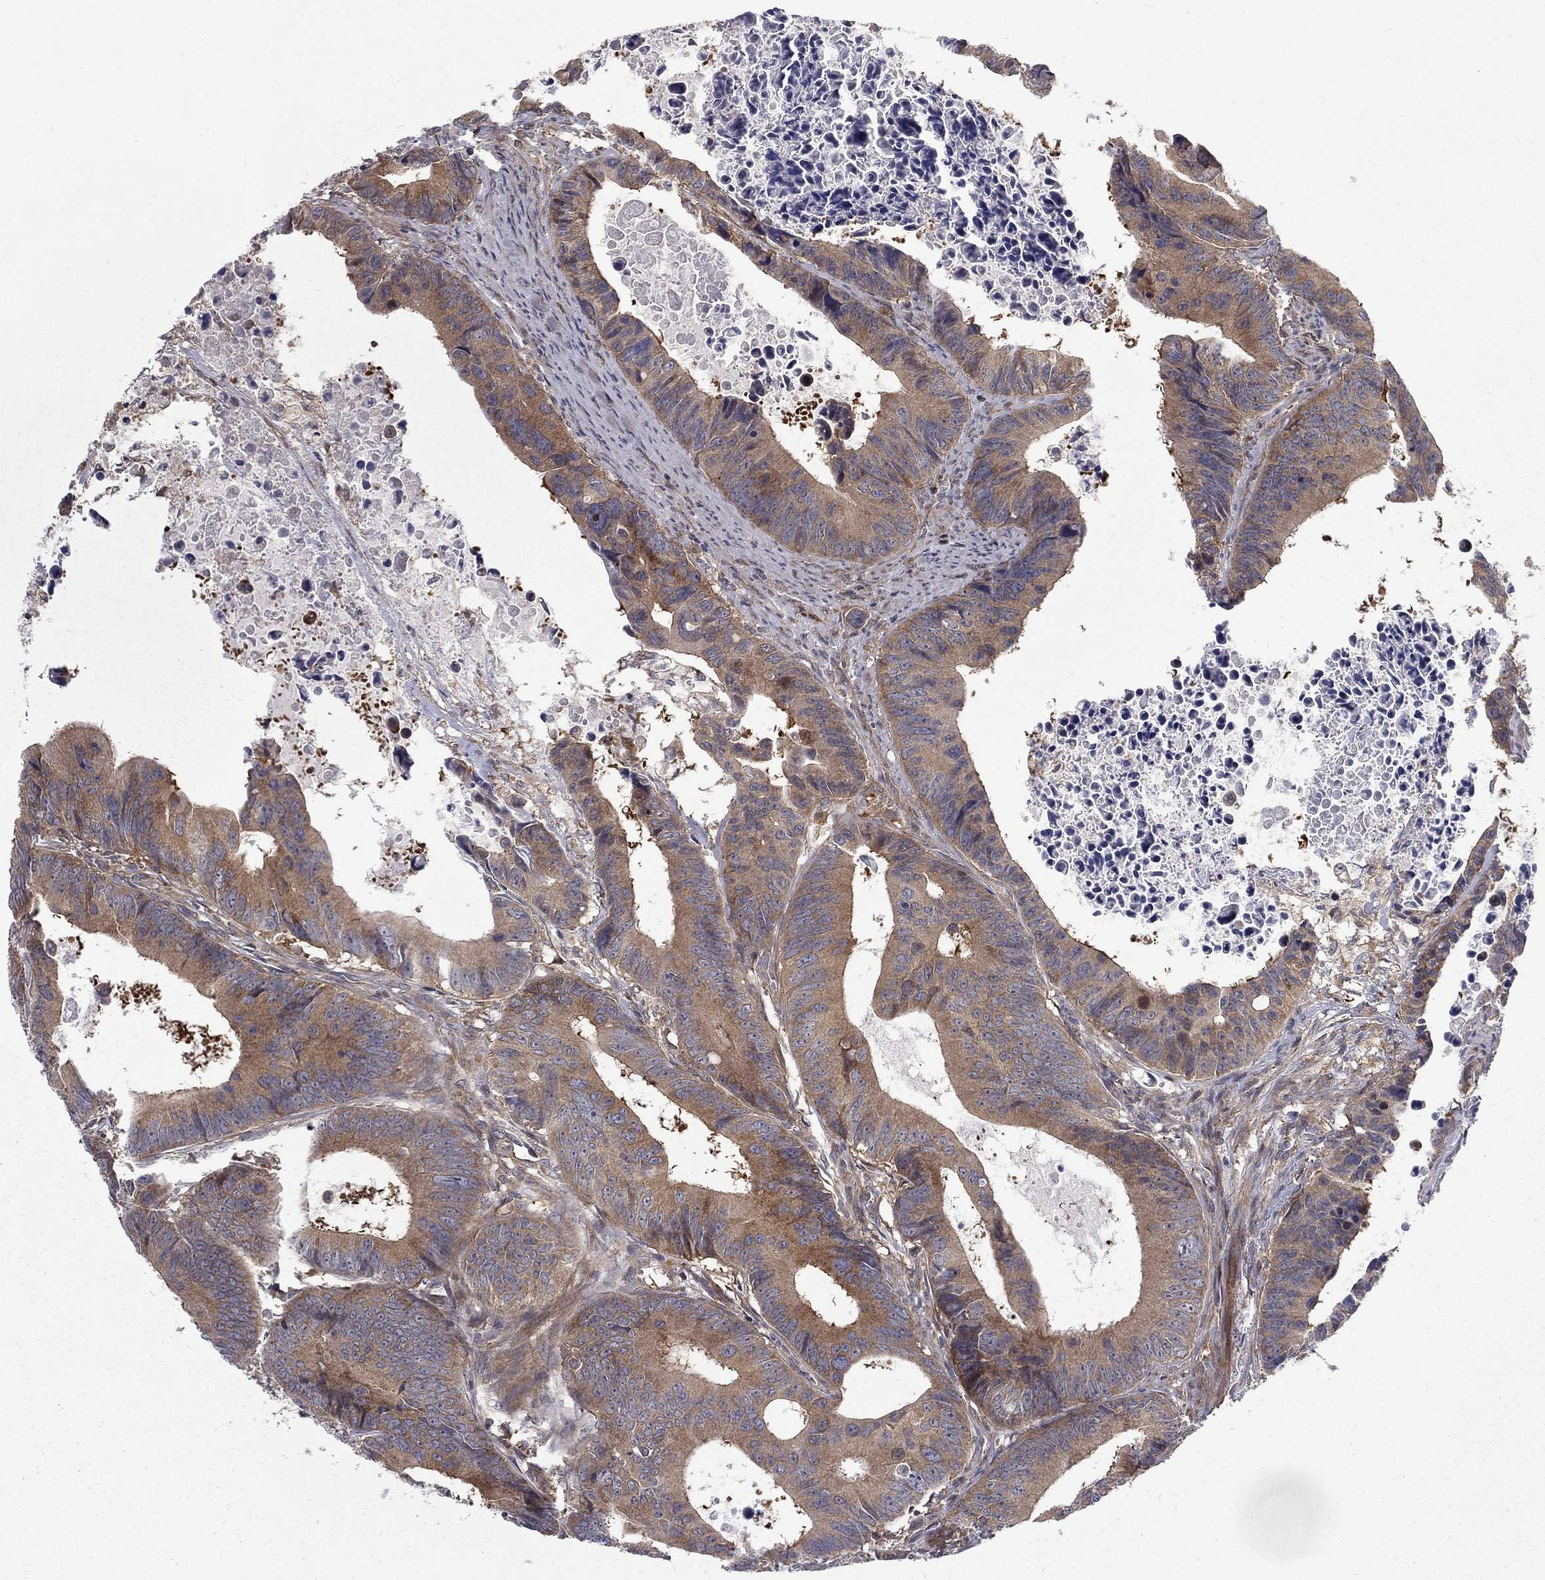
{"staining": {"intensity": "moderate", "quantity": ">75%", "location": "cytoplasmic/membranous"}, "tissue": "colorectal cancer", "cell_type": "Tumor cells", "image_type": "cancer", "snomed": [{"axis": "morphology", "description": "Adenocarcinoma, NOS"}, {"axis": "topography", "description": "Colon"}], "caption": "Tumor cells reveal moderate cytoplasmic/membranous staining in approximately >75% of cells in colorectal adenocarcinoma. The staining is performed using DAB brown chromogen to label protein expression. The nuclei are counter-stained blue using hematoxylin.", "gene": "HDAC4", "patient": {"sex": "female", "age": 87}}